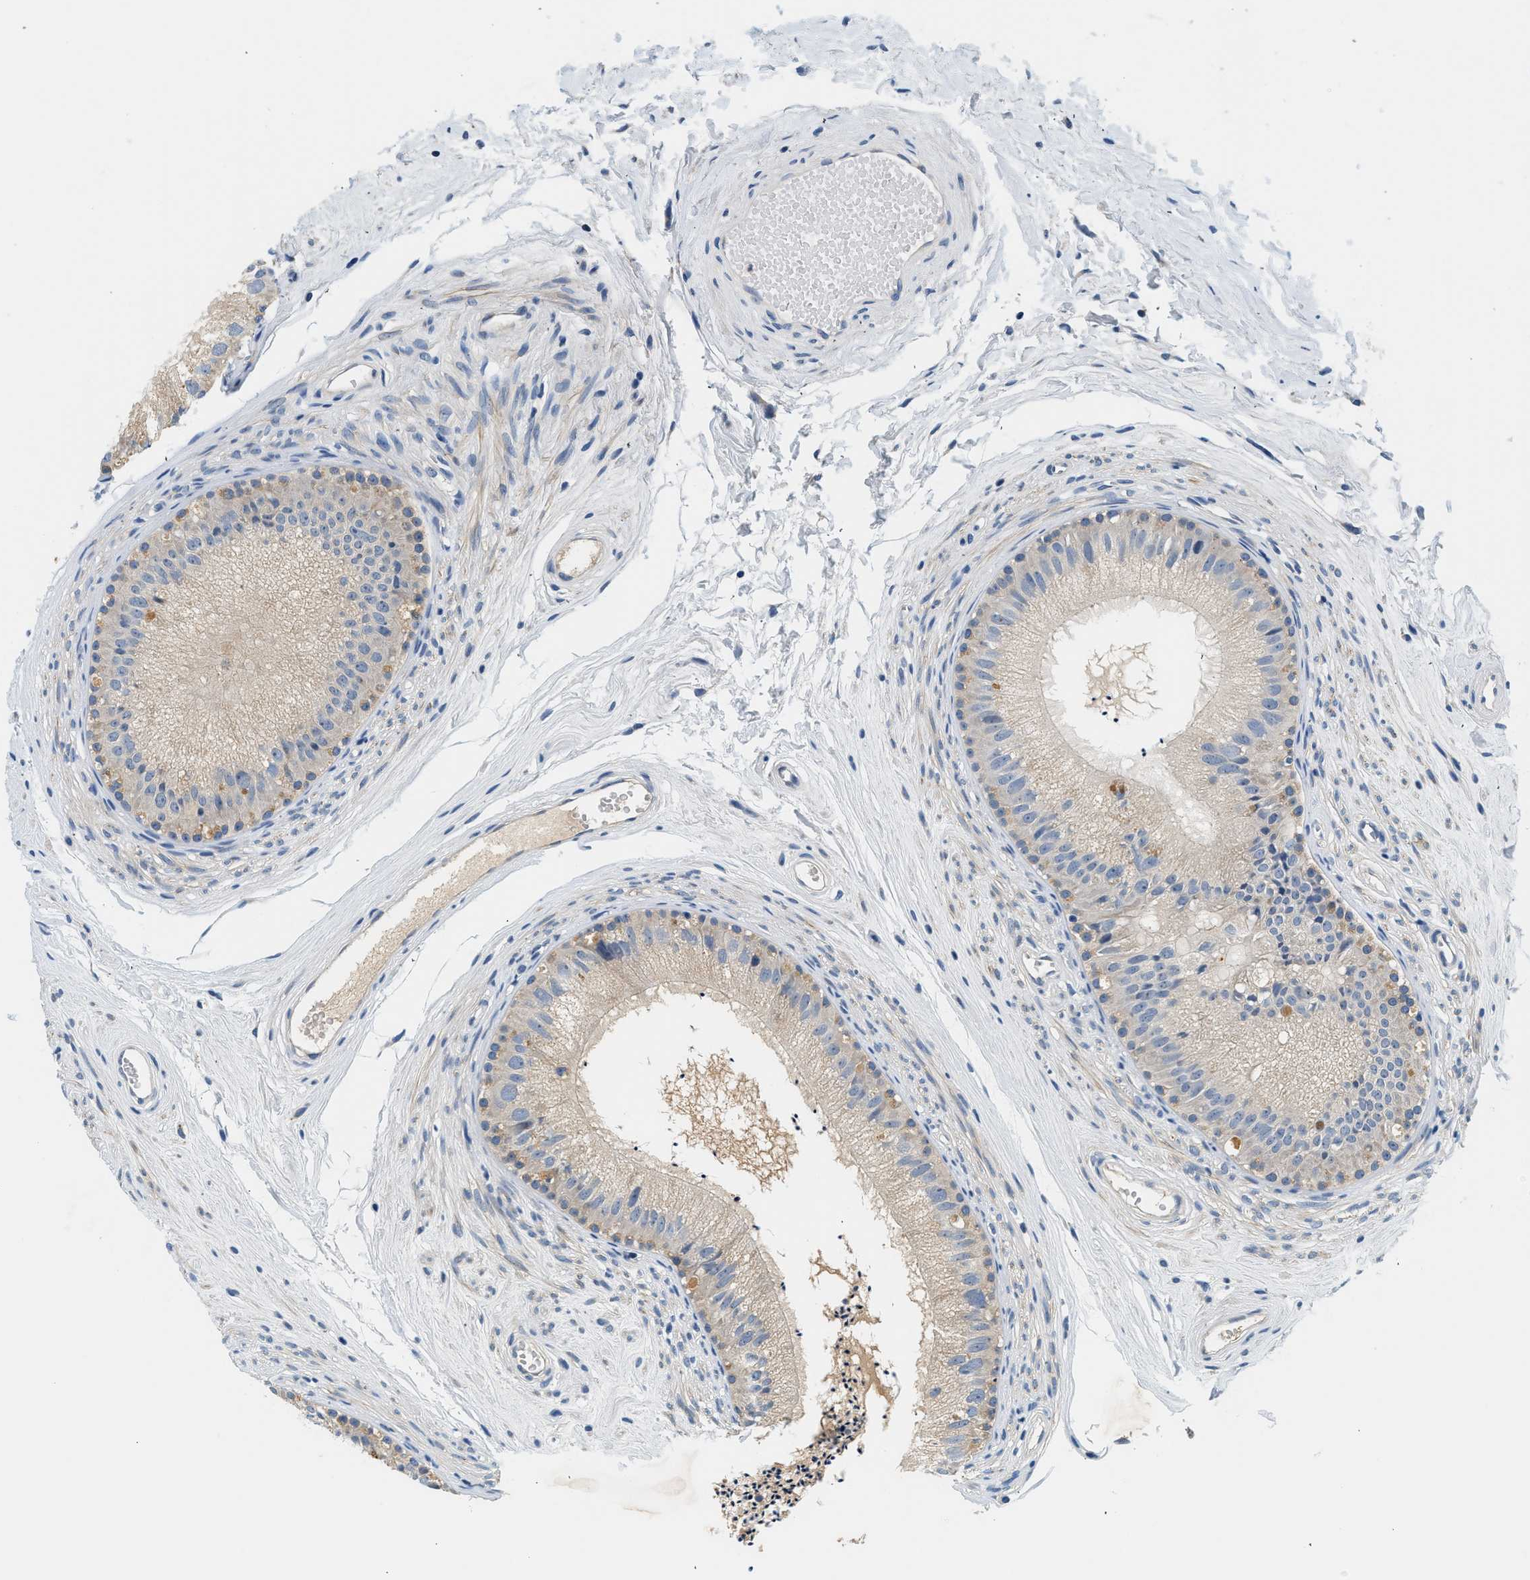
{"staining": {"intensity": "weak", "quantity": "<25%", "location": "cytoplasmic/membranous"}, "tissue": "epididymis", "cell_type": "Glandular cells", "image_type": "normal", "snomed": [{"axis": "morphology", "description": "Normal tissue, NOS"}, {"axis": "topography", "description": "Epididymis"}], "caption": "This is a photomicrograph of immunohistochemistry (IHC) staining of unremarkable epididymis, which shows no expression in glandular cells.", "gene": "SLC35E1", "patient": {"sex": "male", "age": 56}}